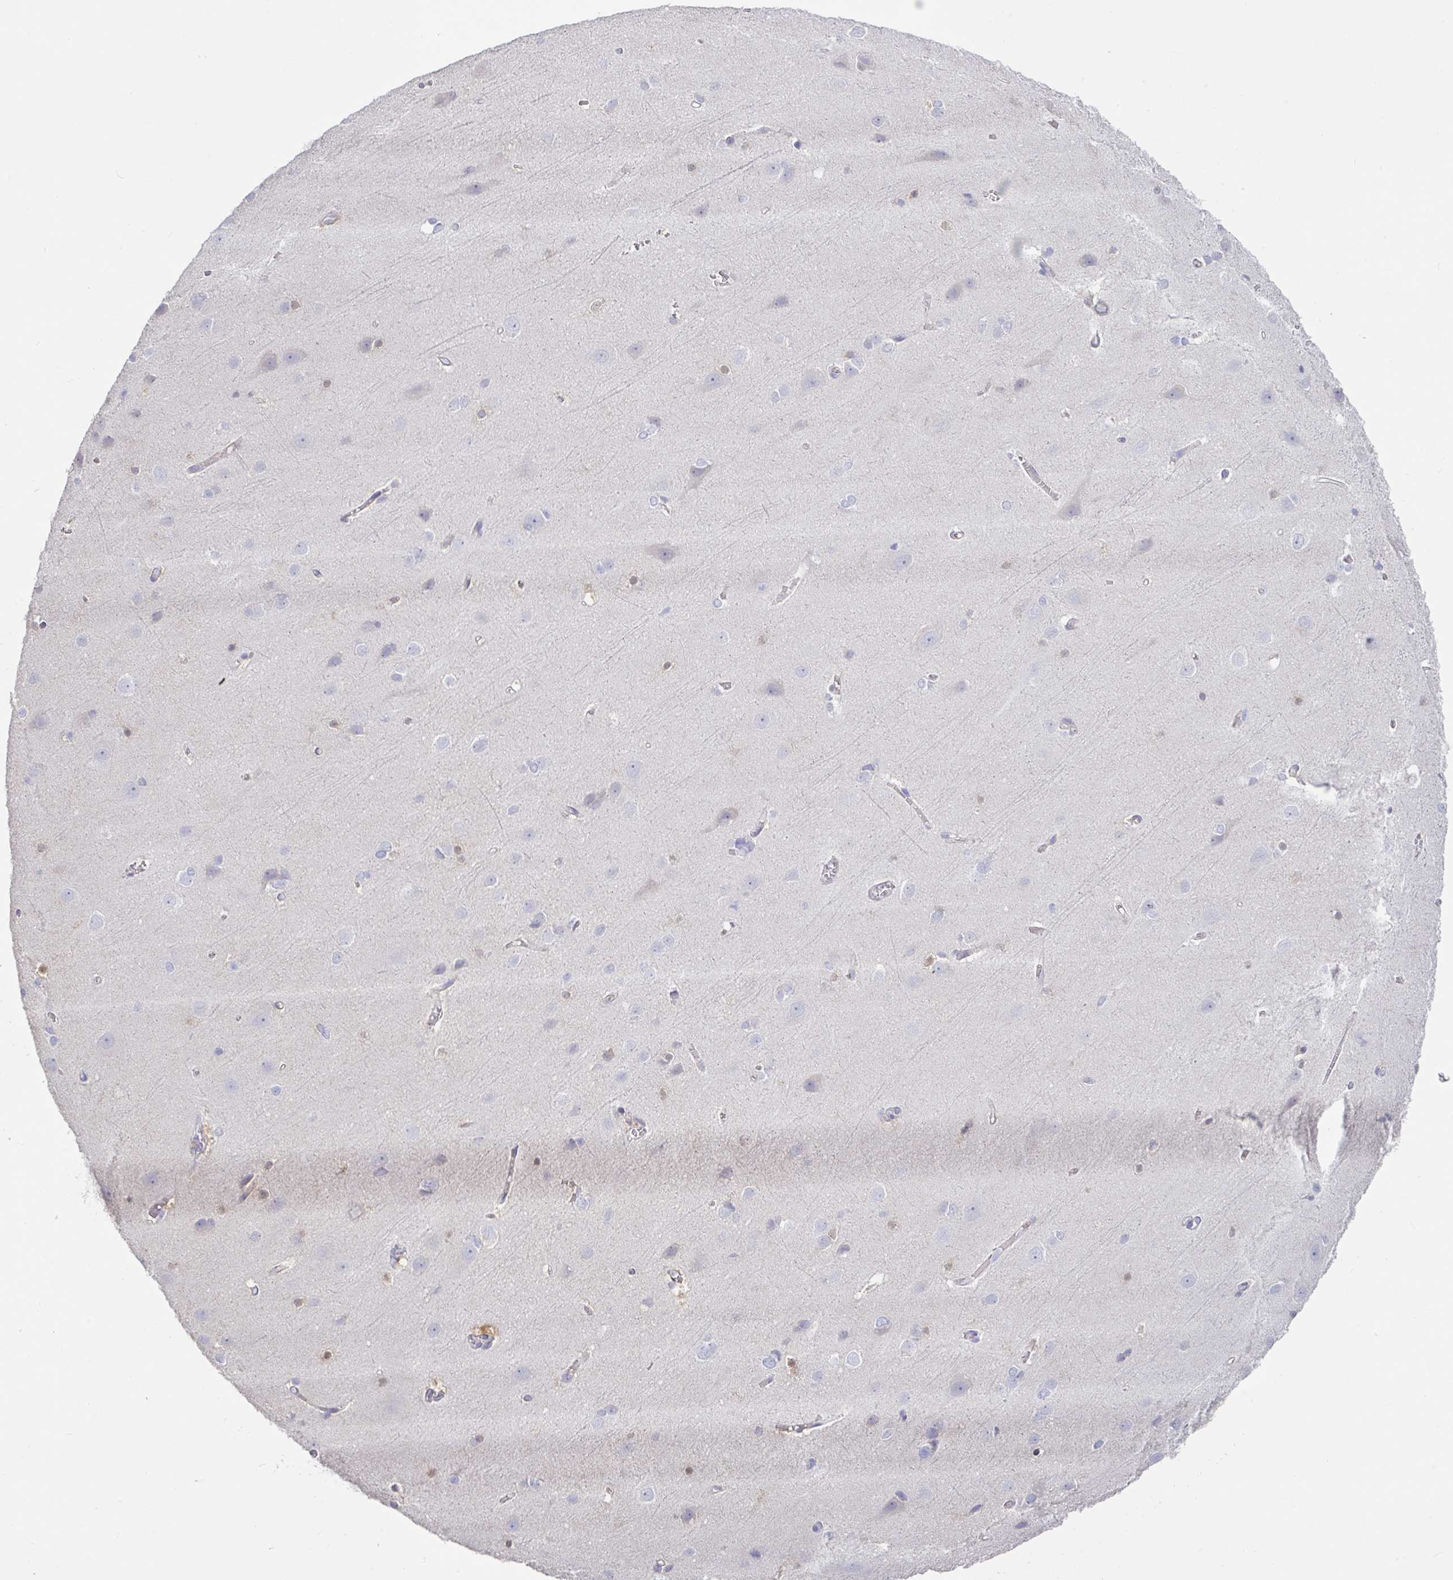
{"staining": {"intensity": "weak", "quantity": "25%-75%", "location": "cytoplasmic/membranous"}, "tissue": "cerebral cortex", "cell_type": "Endothelial cells", "image_type": "normal", "snomed": [{"axis": "morphology", "description": "Normal tissue, NOS"}, {"axis": "topography", "description": "Cerebral cortex"}], "caption": "IHC of benign human cerebral cortex demonstrates low levels of weak cytoplasmic/membranous expression in about 25%-75% of endothelial cells.", "gene": "PYGM", "patient": {"sex": "male", "age": 37}}